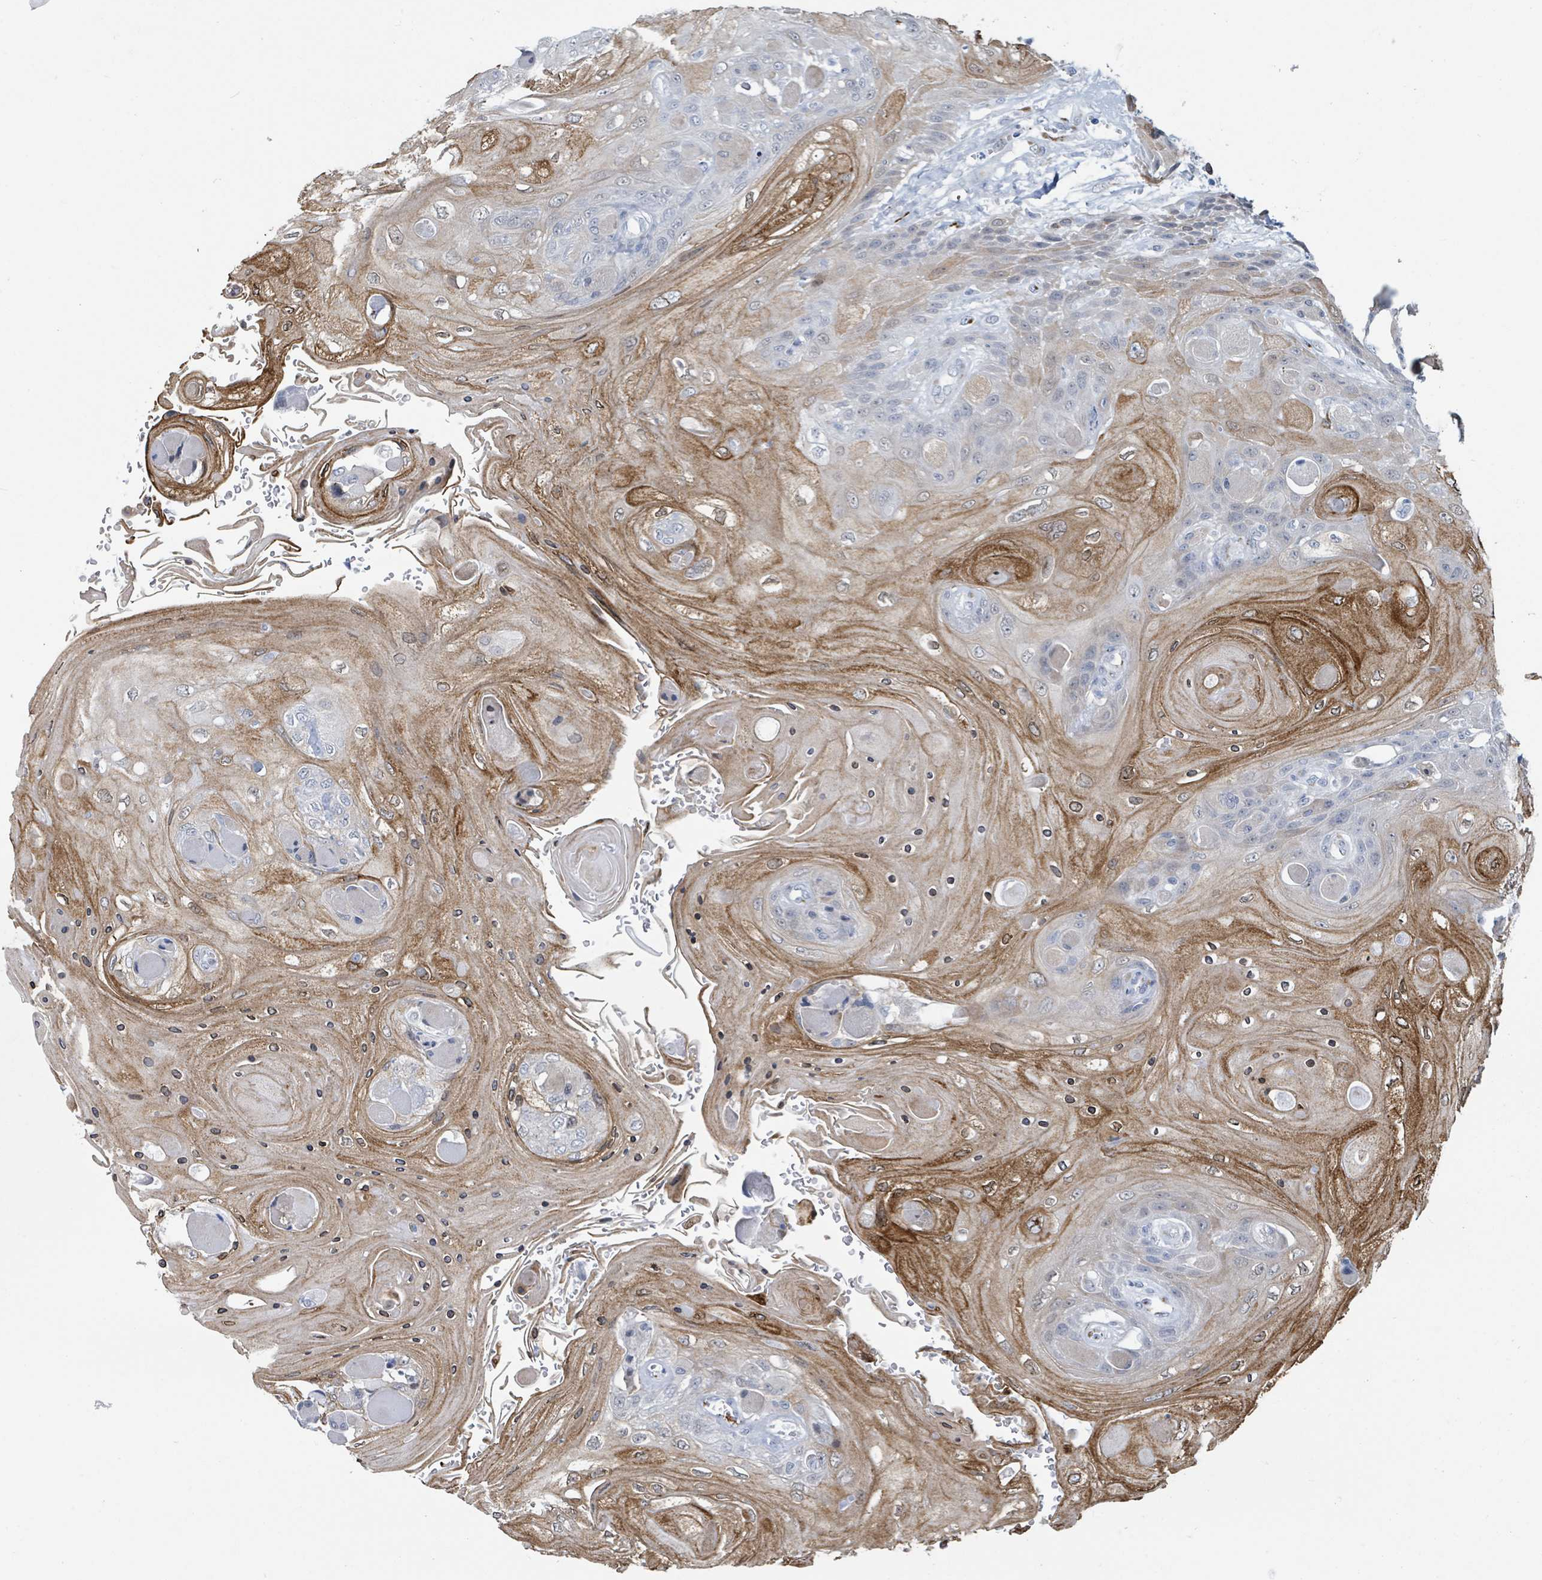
{"staining": {"intensity": "moderate", "quantity": "<25%", "location": "cytoplasmic/membranous"}, "tissue": "head and neck cancer", "cell_type": "Tumor cells", "image_type": "cancer", "snomed": [{"axis": "morphology", "description": "Squamous cell carcinoma, NOS"}, {"axis": "topography", "description": "Head-Neck"}], "caption": "Protein expression analysis of head and neck squamous cell carcinoma shows moderate cytoplasmic/membranous positivity in approximately <25% of tumor cells.", "gene": "DCAF5", "patient": {"sex": "female", "age": 43}}